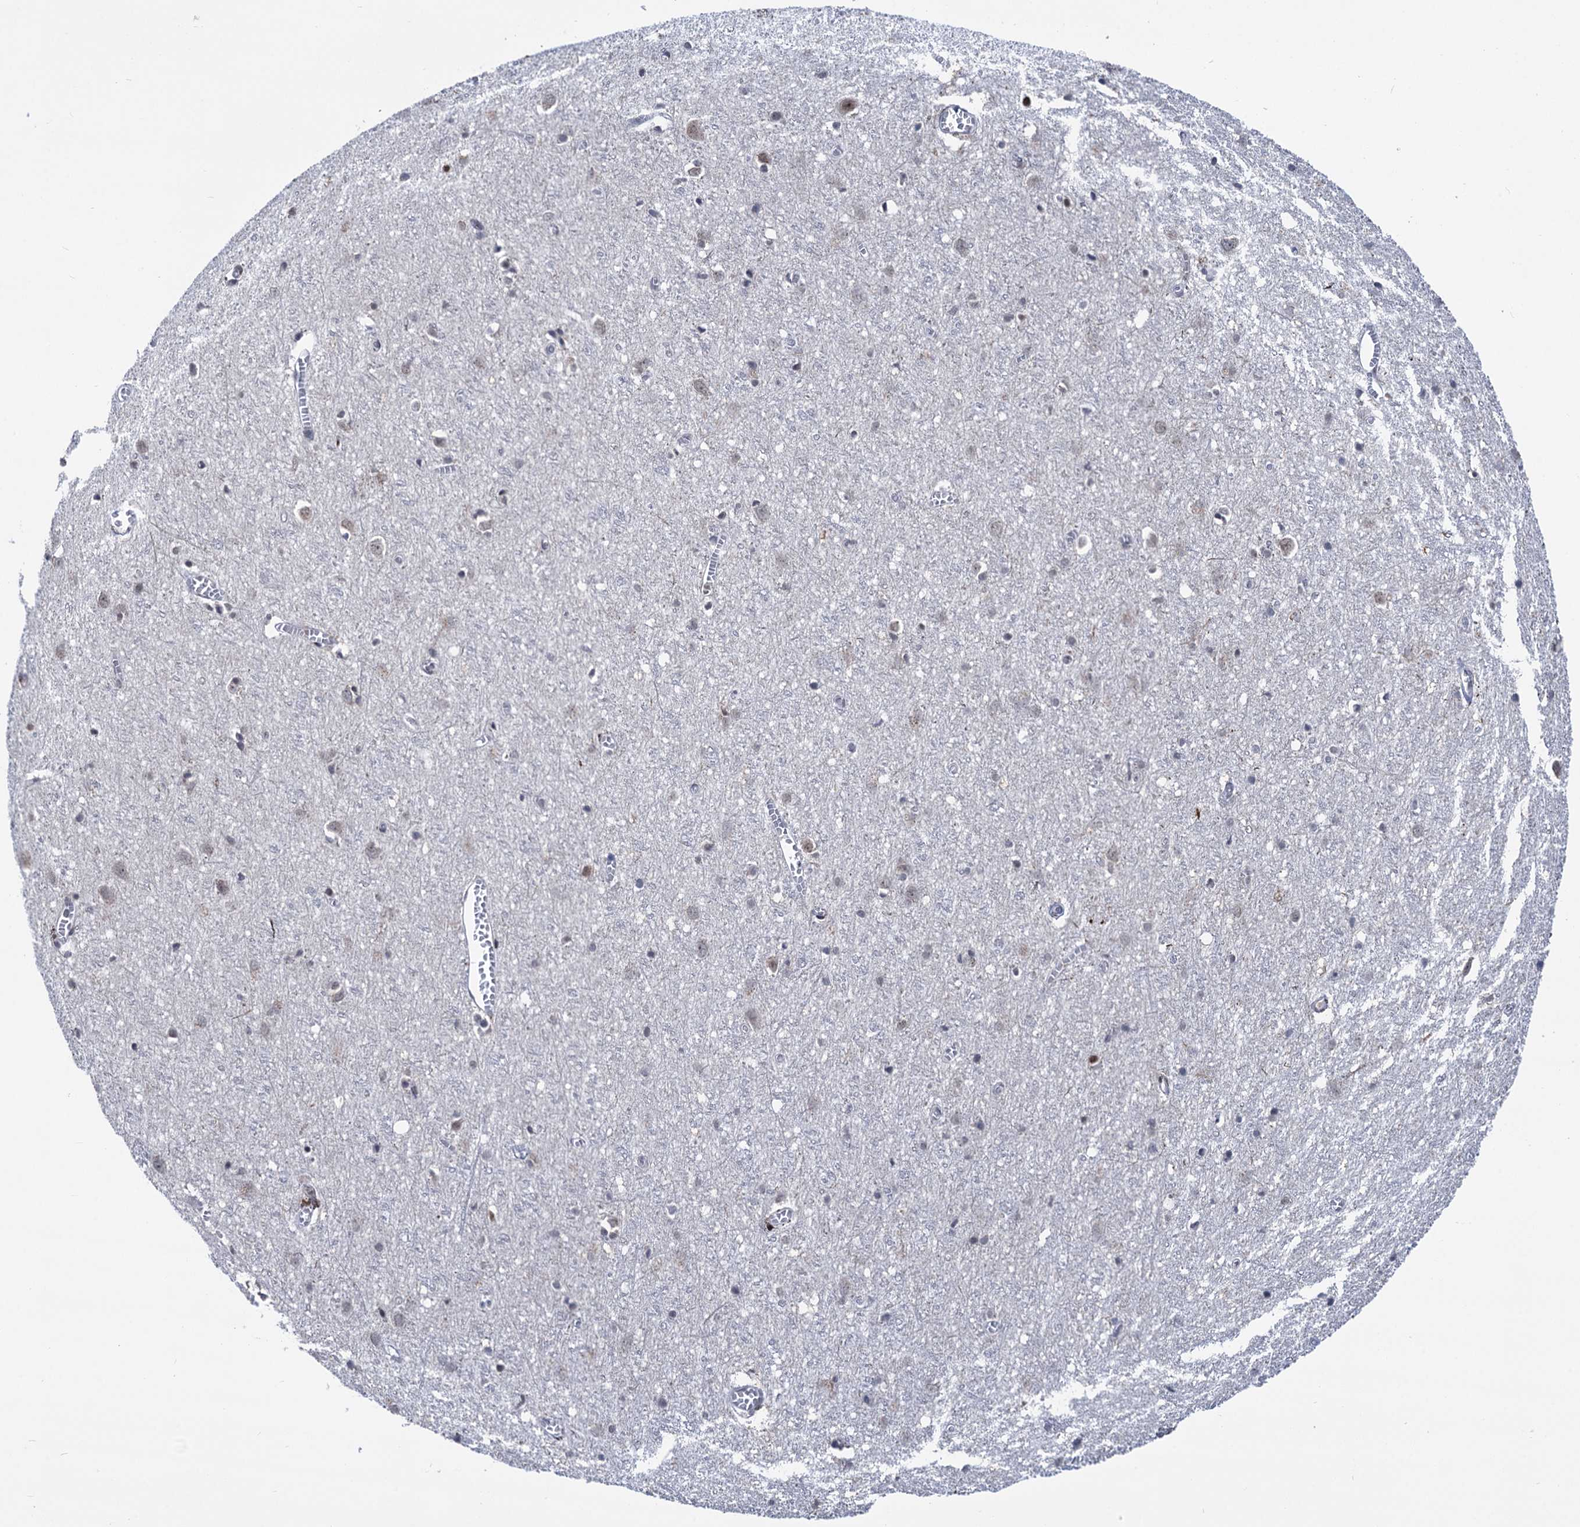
{"staining": {"intensity": "negative", "quantity": "none", "location": "none"}, "tissue": "cerebral cortex", "cell_type": "Endothelial cells", "image_type": "normal", "snomed": [{"axis": "morphology", "description": "Normal tissue, NOS"}, {"axis": "topography", "description": "Cerebral cortex"}], "caption": "Photomicrograph shows no significant protein expression in endothelial cells of normal cerebral cortex.", "gene": "ZCCHC10", "patient": {"sex": "female", "age": 64}}